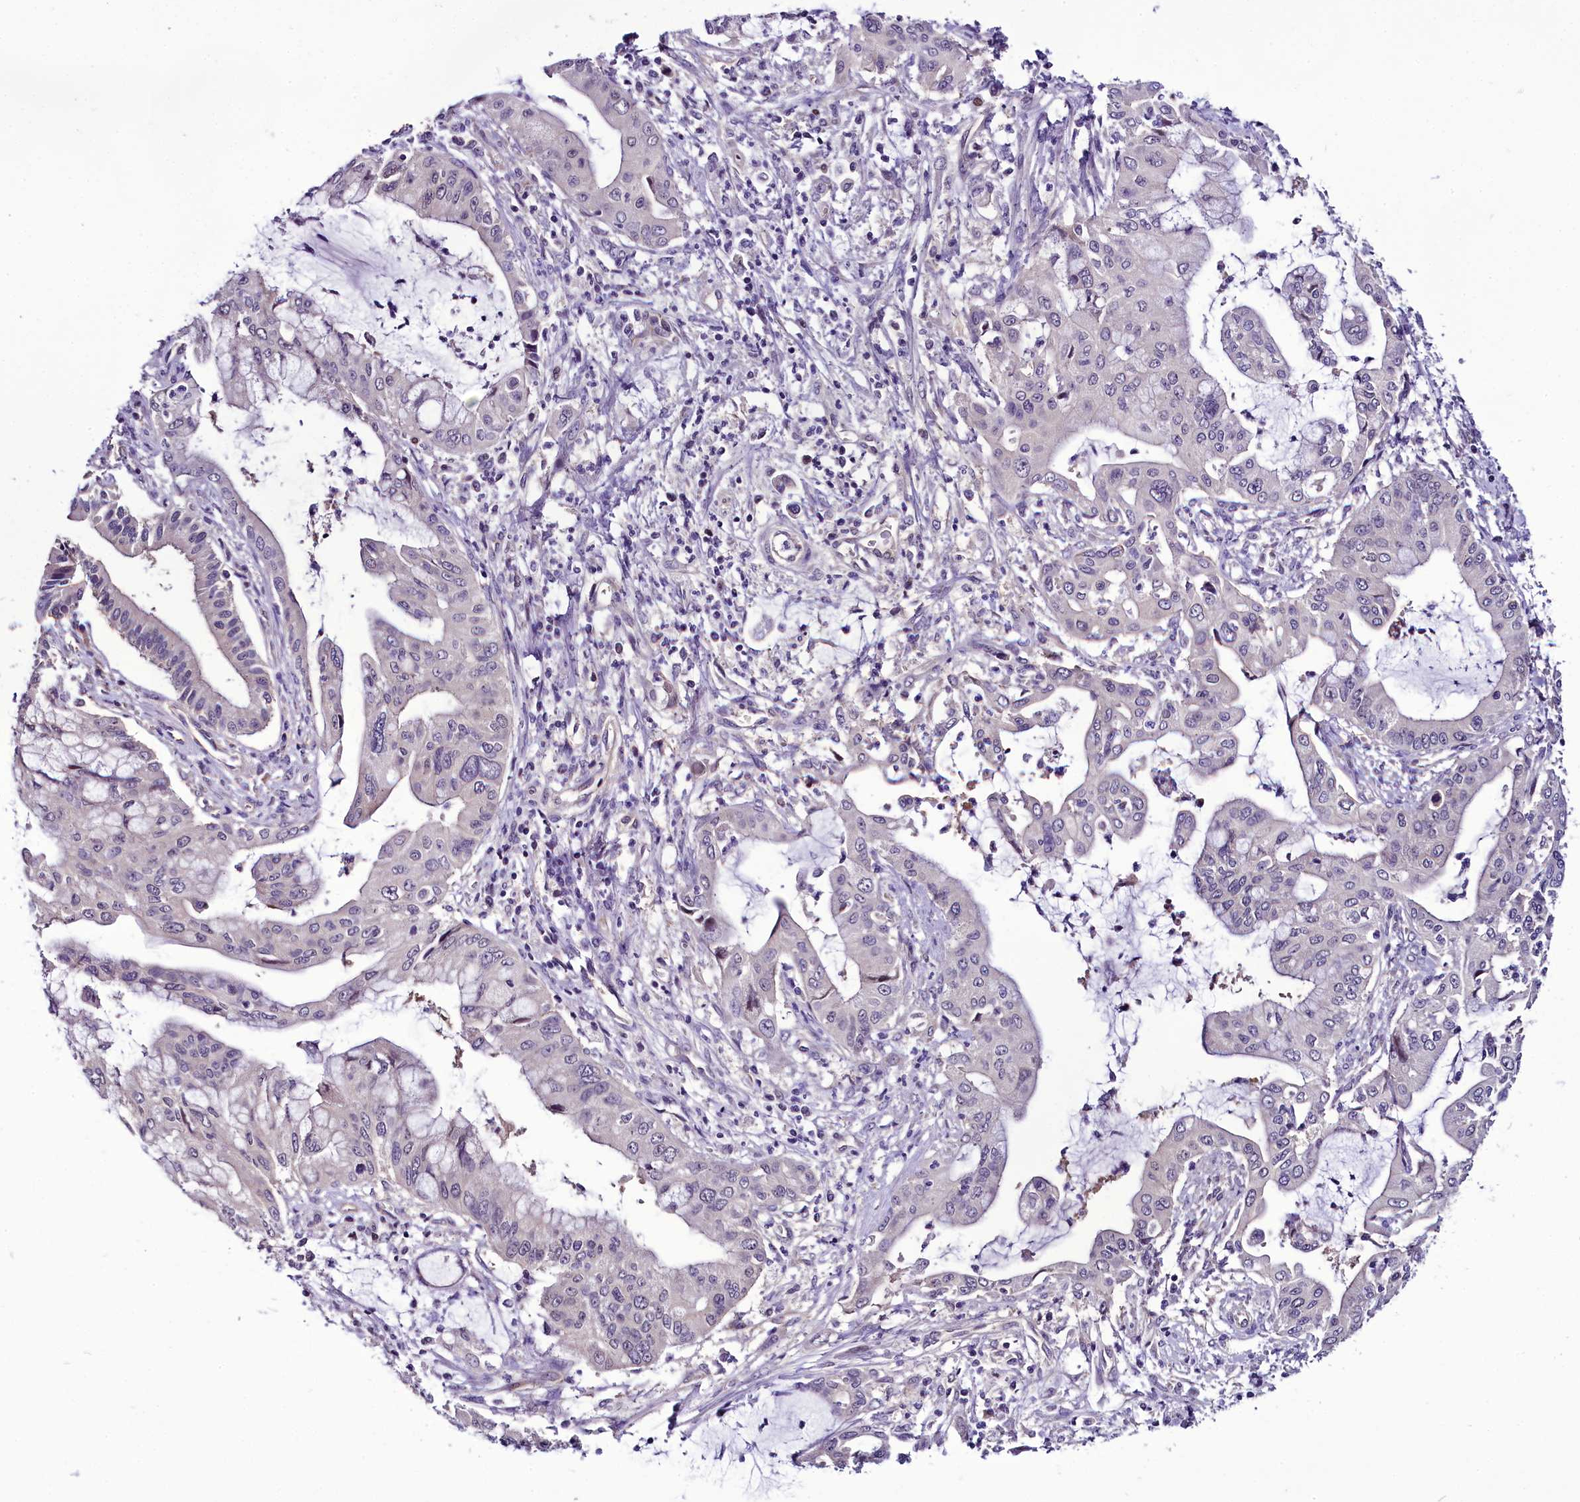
{"staining": {"intensity": "negative", "quantity": "none", "location": "none"}, "tissue": "pancreatic cancer", "cell_type": "Tumor cells", "image_type": "cancer", "snomed": [{"axis": "morphology", "description": "Adenocarcinoma, NOS"}, {"axis": "topography", "description": "Pancreas"}], "caption": "IHC micrograph of human pancreatic cancer stained for a protein (brown), which shows no positivity in tumor cells.", "gene": "C9orf40", "patient": {"sex": "male", "age": 46}}